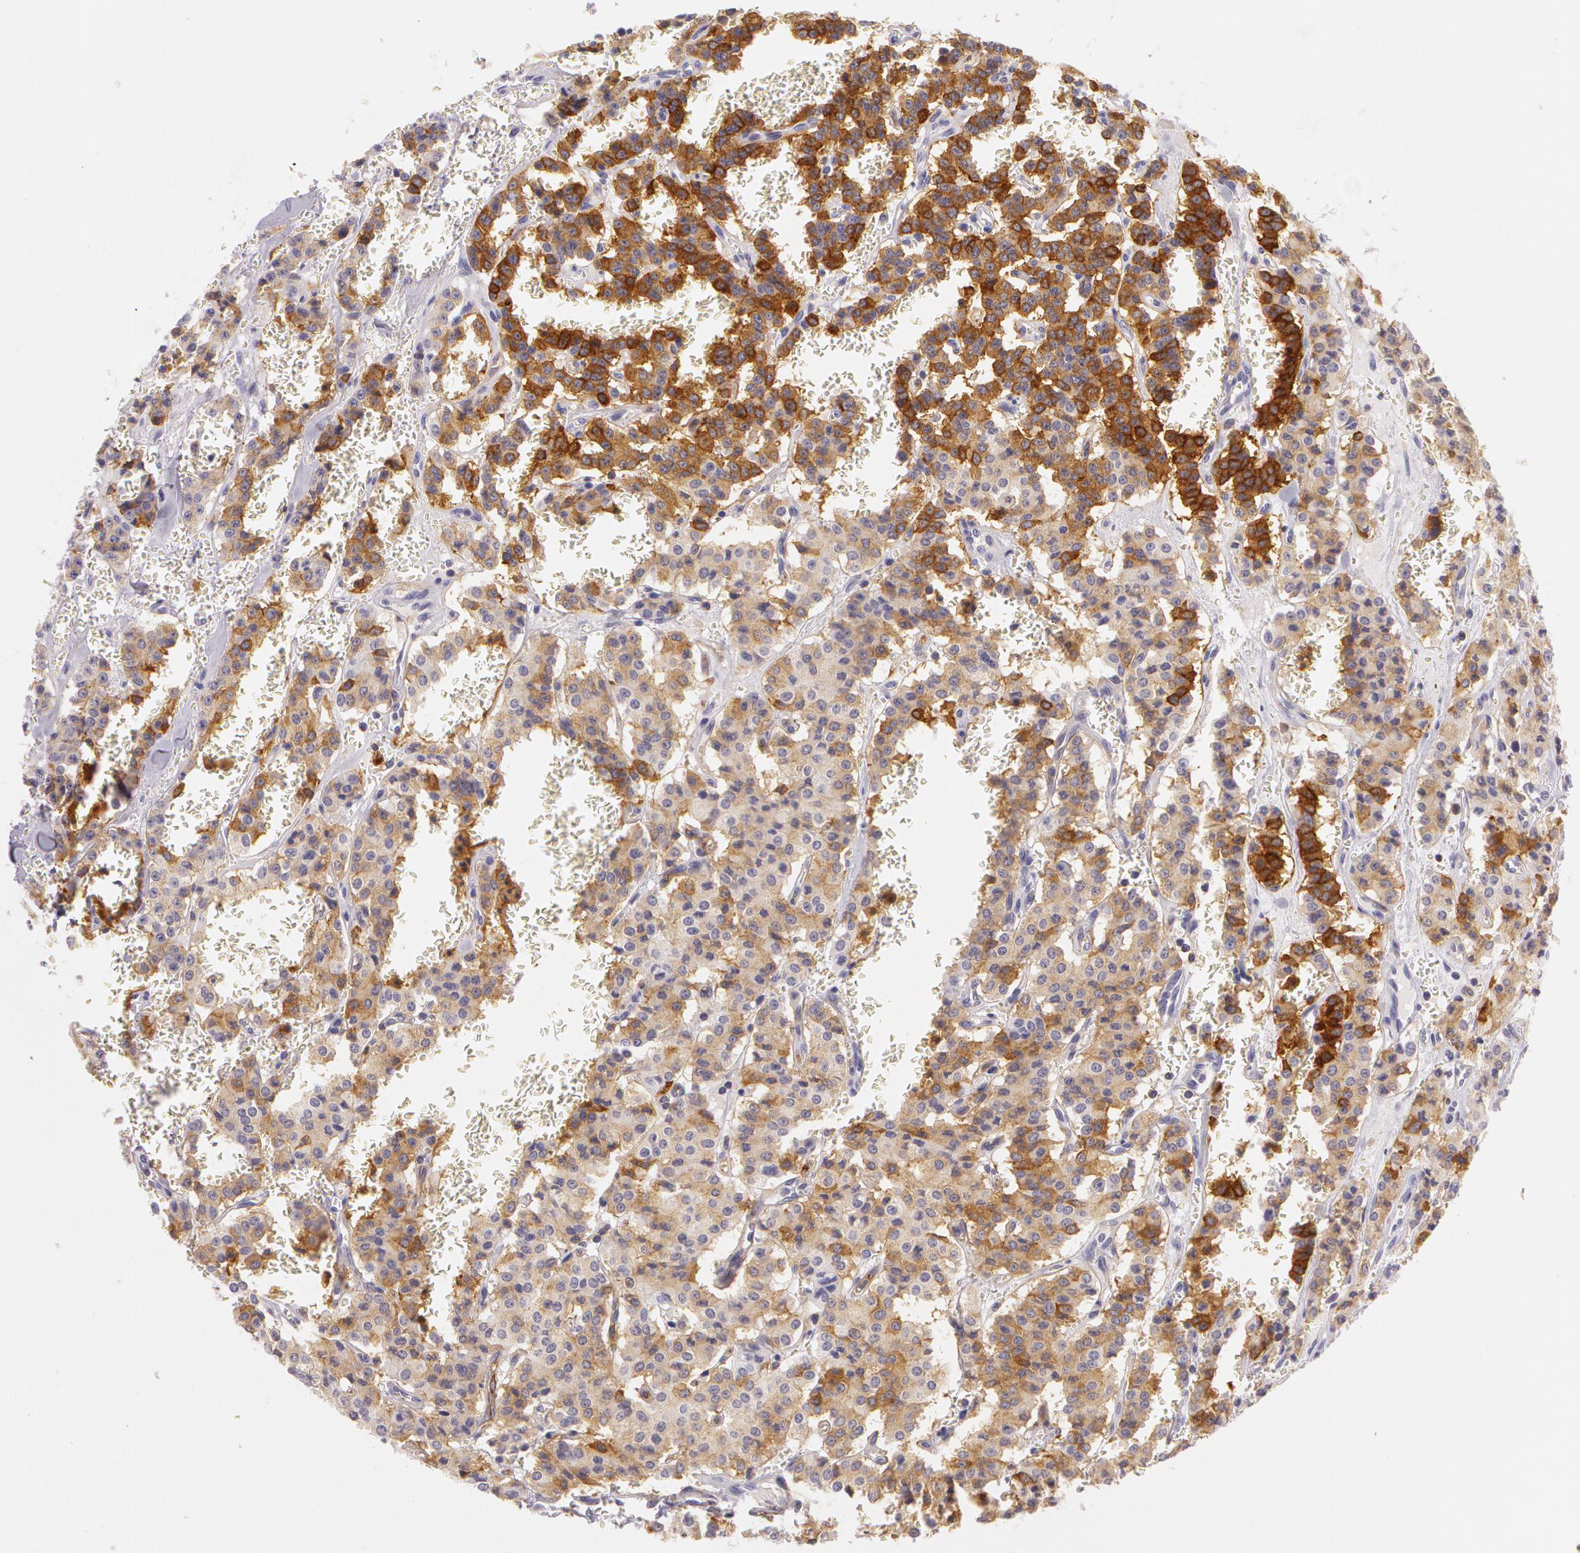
{"staining": {"intensity": "strong", "quantity": ">75%", "location": "cytoplasmic/membranous"}, "tissue": "carcinoid", "cell_type": "Tumor cells", "image_type": "cancer", "snomed": [{"axis": "morphology", "description": "Carcinoid, malignant, NOS"}, {"axis": "topography", "description": "Bronchus"}], "caption": "Immunohistochemistry (IHC) photomicrograph of human carcinoid stained for a protein (brown), which displays high levels of strong cytoplasmic/membranous expression in about >75% of tumor cells.", "gene": "LY75", "patient": {"sex": "male", "age": 55}}